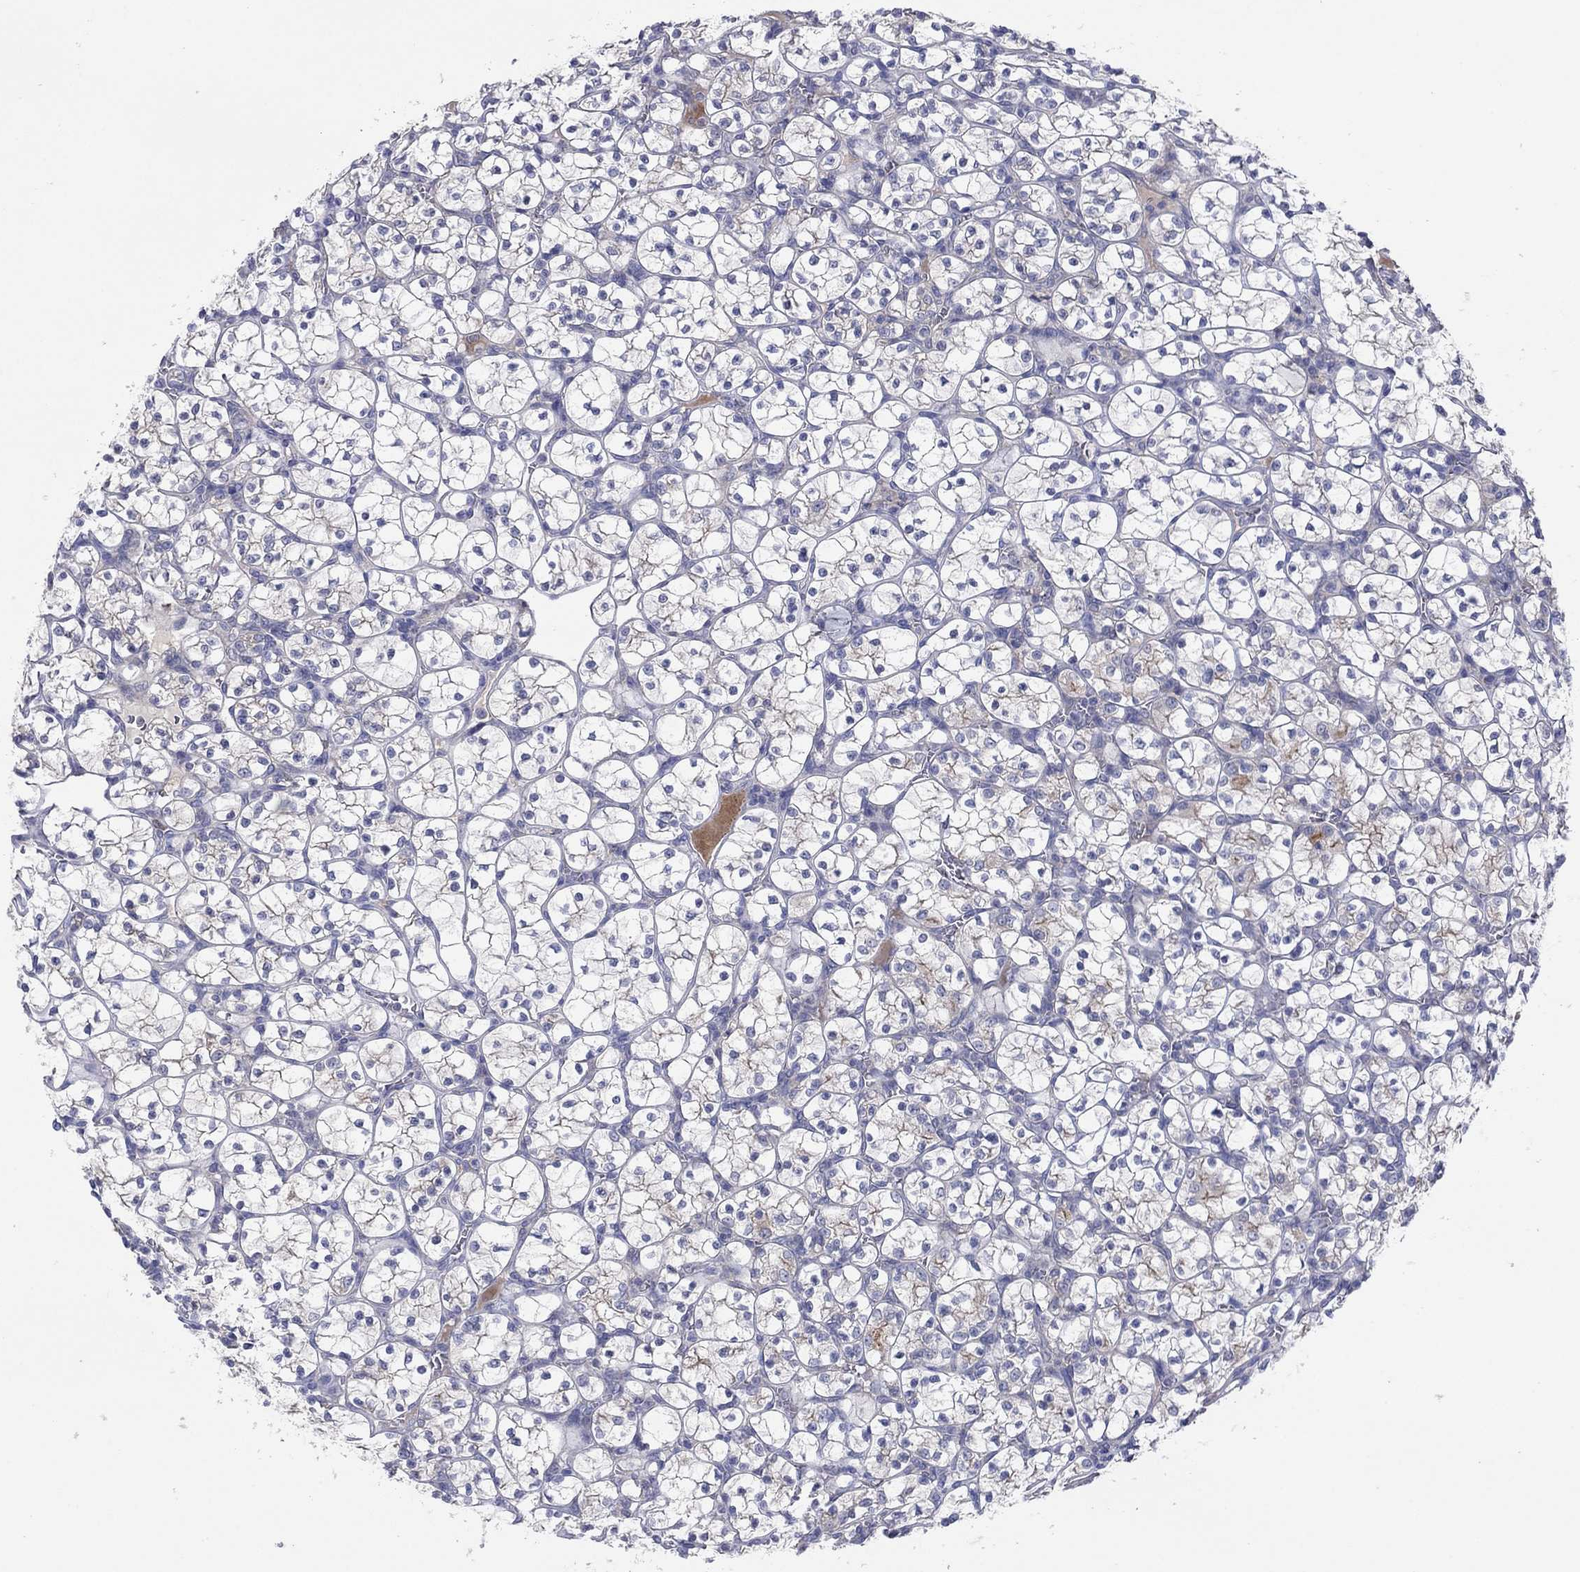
{"staining": {"intensity": "negative", "quantity": "none", "location": "none"}, "tissue": "renal cancer", "cell_type": "Tumor cells", "image_type": "cancer", "snomed": [{"axis": "morphology", "description": "Adenocarcinoma, NOS"}, {"axis": "topography", "description": "Kidney"}], "caption": "This is a histopathology image of IHC staining of renal adenocarcinoma, which shows no expression in tumor cells.", "gene": "PLCL2", "patient": {"sex": "female", "age": 89}}